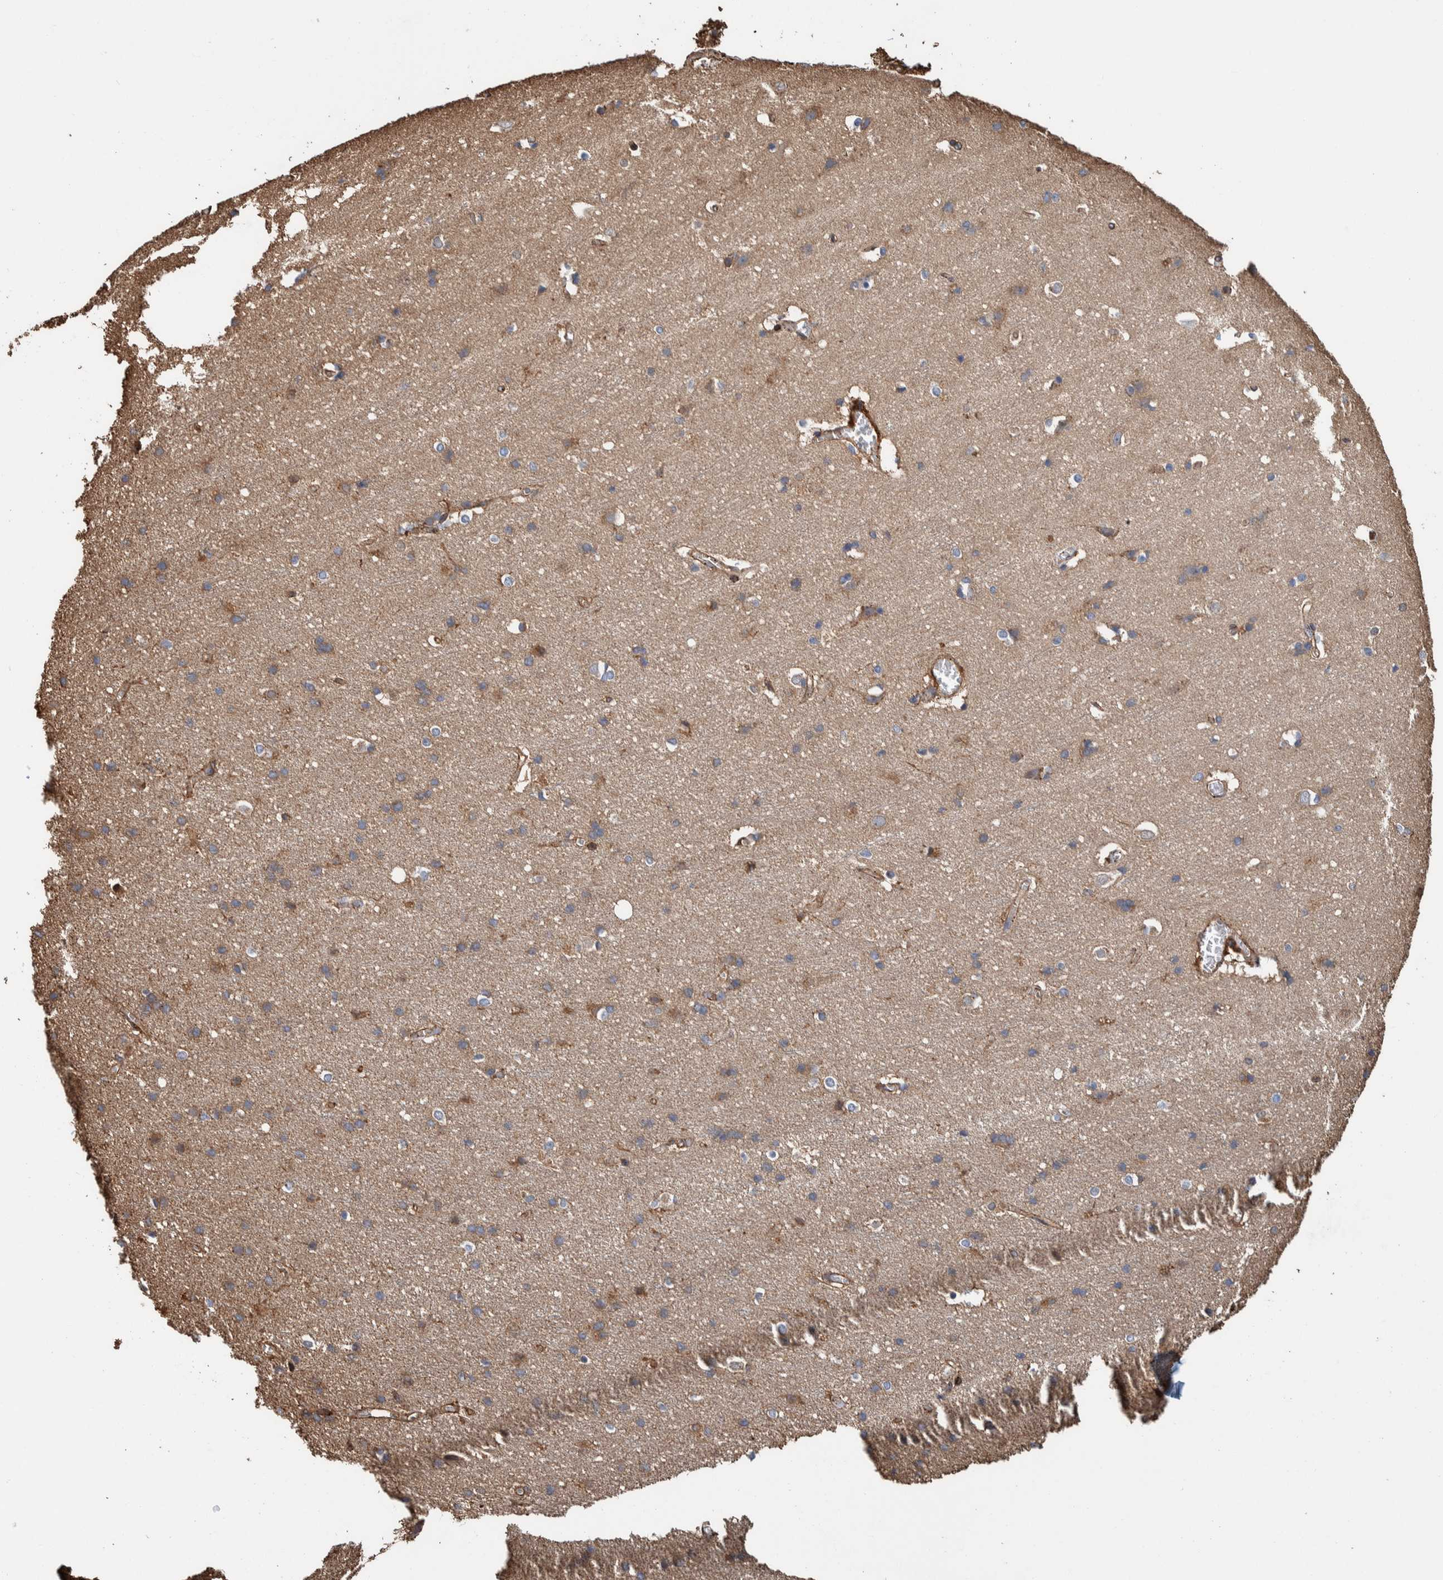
{"staining": {"intensity": "strong", "quantity": ">75%", "location": "cytoplasmic/membranous"}, "tissue": "cerebral cortex", "cell_type": "Endothelial cells", "image_type": "normal", "snomed": [{"axis": "morphology", "description": "Normal tissue, NOS"}, {"axis": "topography", "description": "Cerebral cortex"}], "caption": "Unremarkable cerebral cortex shows strong cytoplasmic/membranous expression in about >75% of endothelial cells.", "gene": "PKD1L1", "patient": {"sex": "male", "age": 54}}